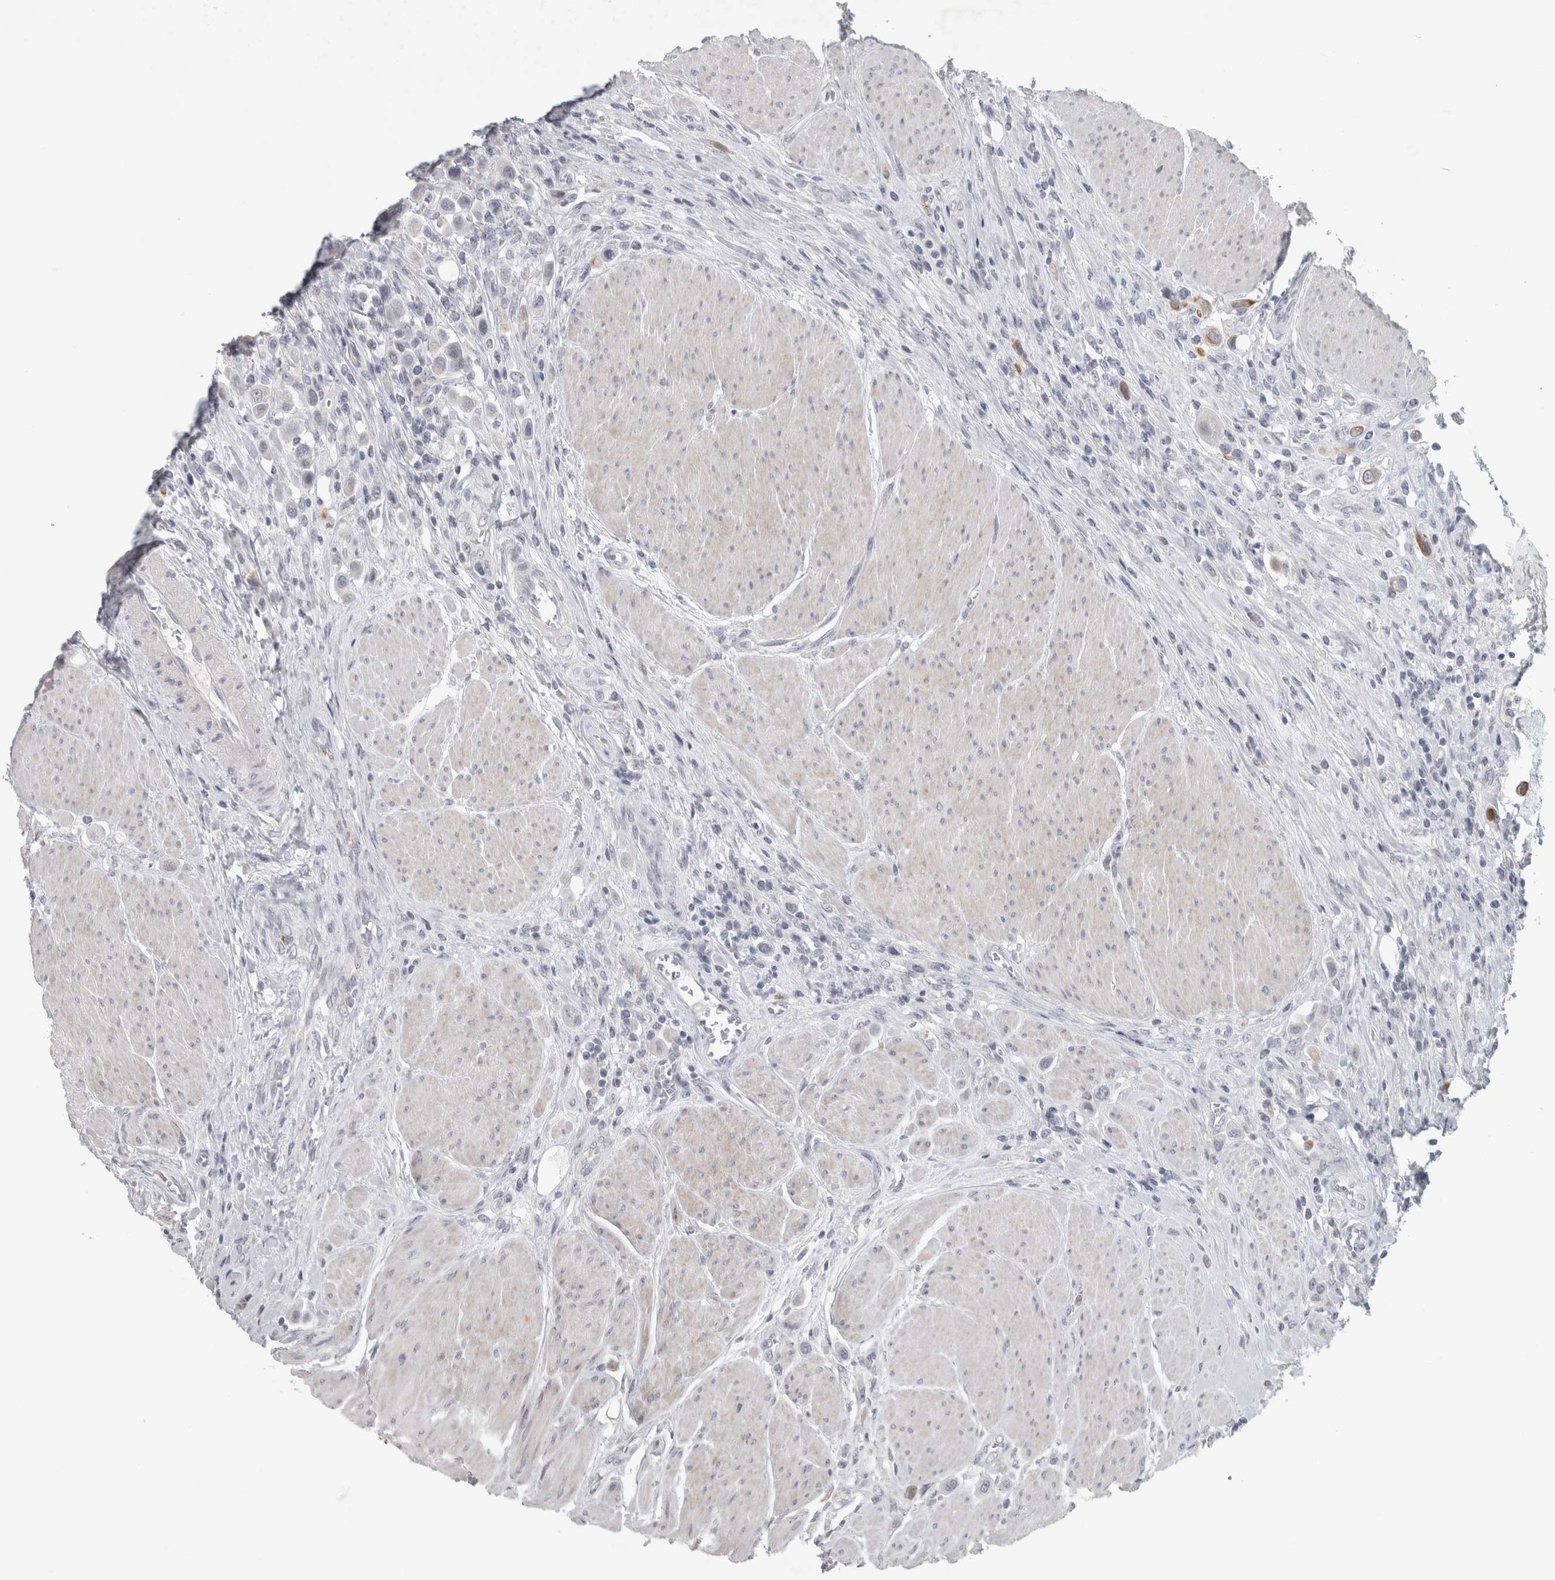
{"staining": {"intensity": "moderate", "quantity": "<25%", "location": "cytoplasmic/membranous"}, "tissue": "urothelial cancer", "cell_type": "Tumor cells", "image_type": "cancer", "snomed": [{"axis": "morphology", "description": "Urothelial carcinoma, High grade"}, {"axis": "topography", "description": "Urinary bladder"}], "caption": "Immunohistochemical staining of human urothelial cancer reveals low levels of moderate cytoplasmic/membranous protein expression in about <25% of tumor cells.", "gene": "PTPRN2", "patient": {"sex": "male", "age": 50}}